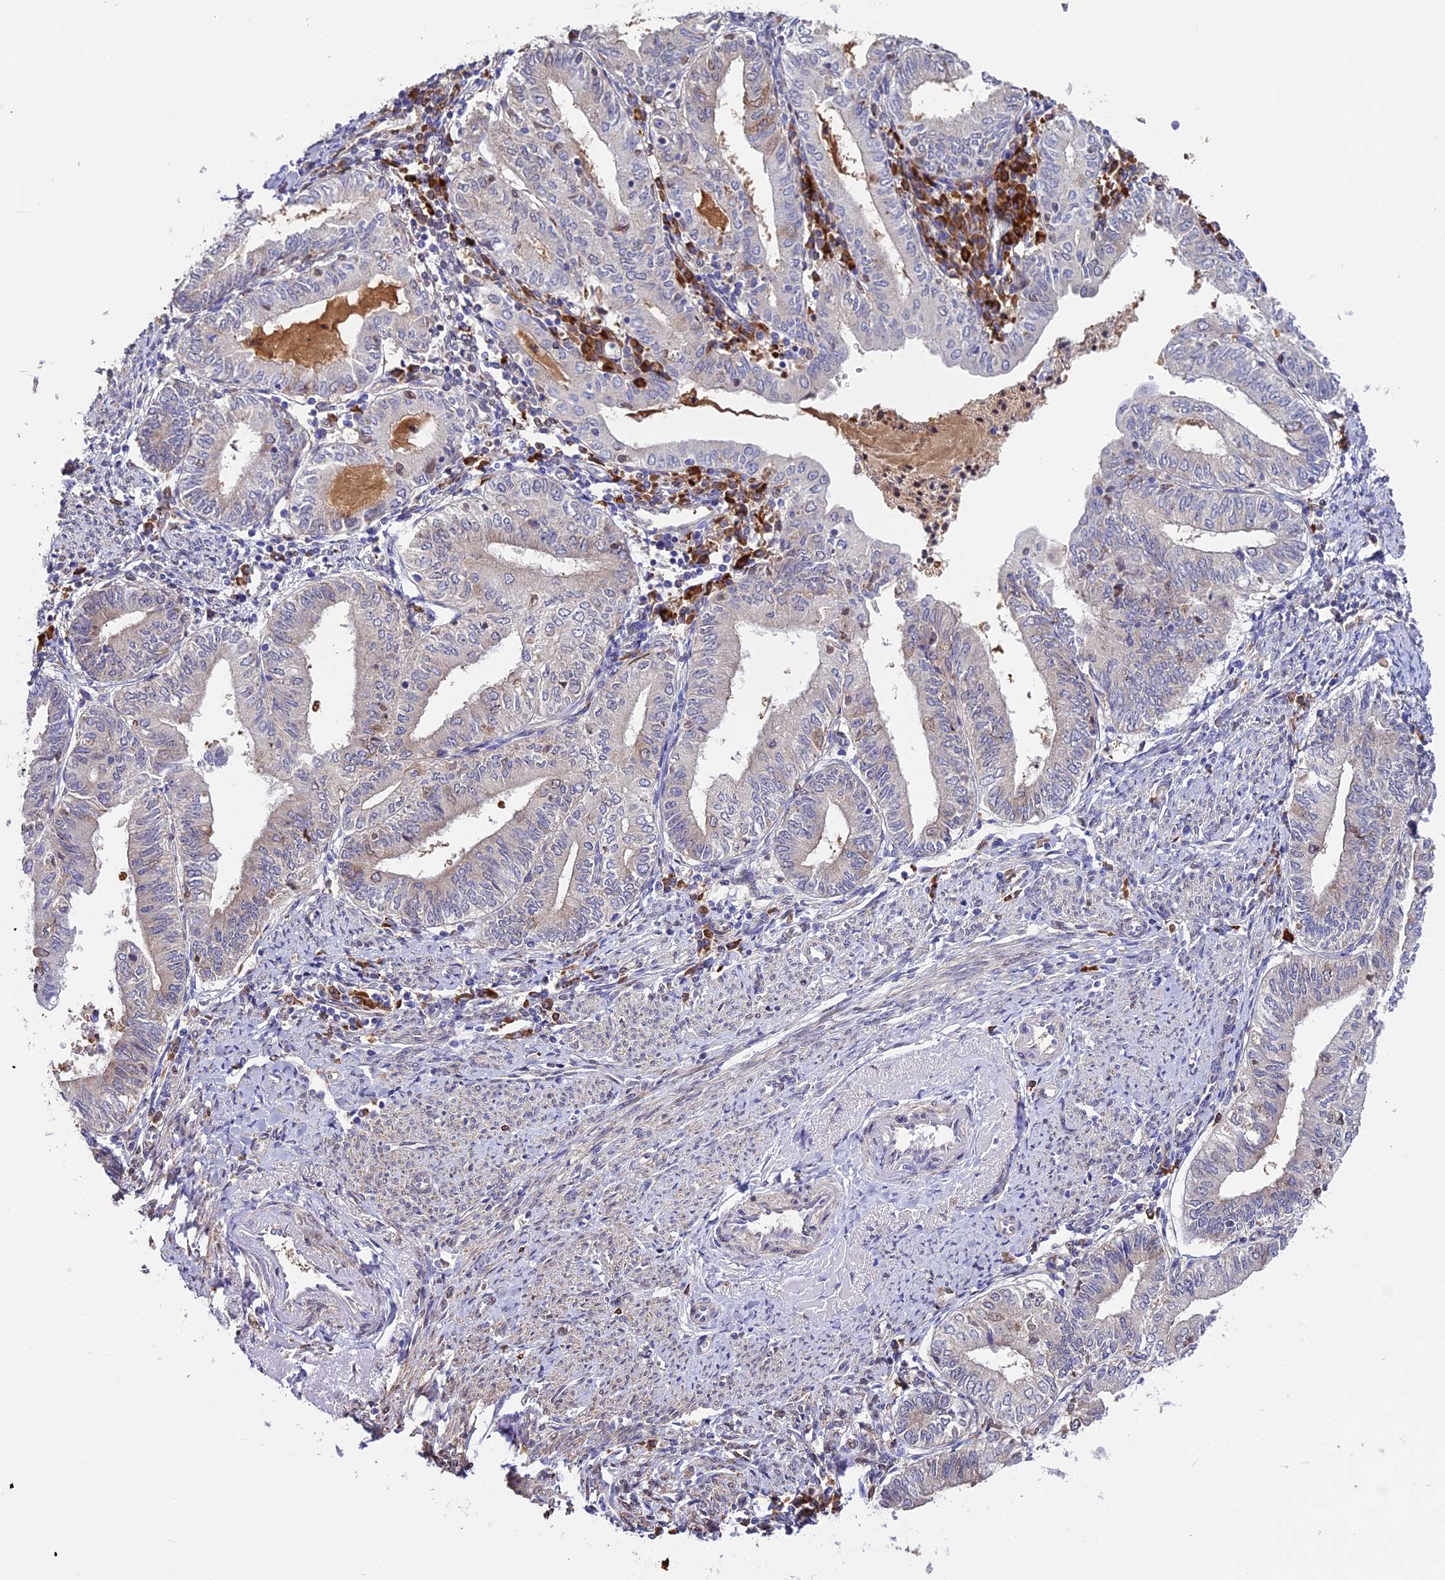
{"staining": {"intensity": "negative", "quantity": "none", "location": "none"}, "tissue": "endometrial cancer", "cell_type": "Tumor cells", "image_type": "cancer", "snomed": [{"axis": "morphology", "description": "Adenocarcinoma, NOS"}, {"axis": "topography", "description": "Endometrium"}], "caption": "Immunohistochemistry (IHC) micrograph of neoplastic tissue: human endometrial adenocarcinoma stained with DAB (3,3'-diaminobenzidine) displays no significant protein staining in tumor cells.", "gene": "HERPUD1", "patient": {"sex": "female", "age": 66}}